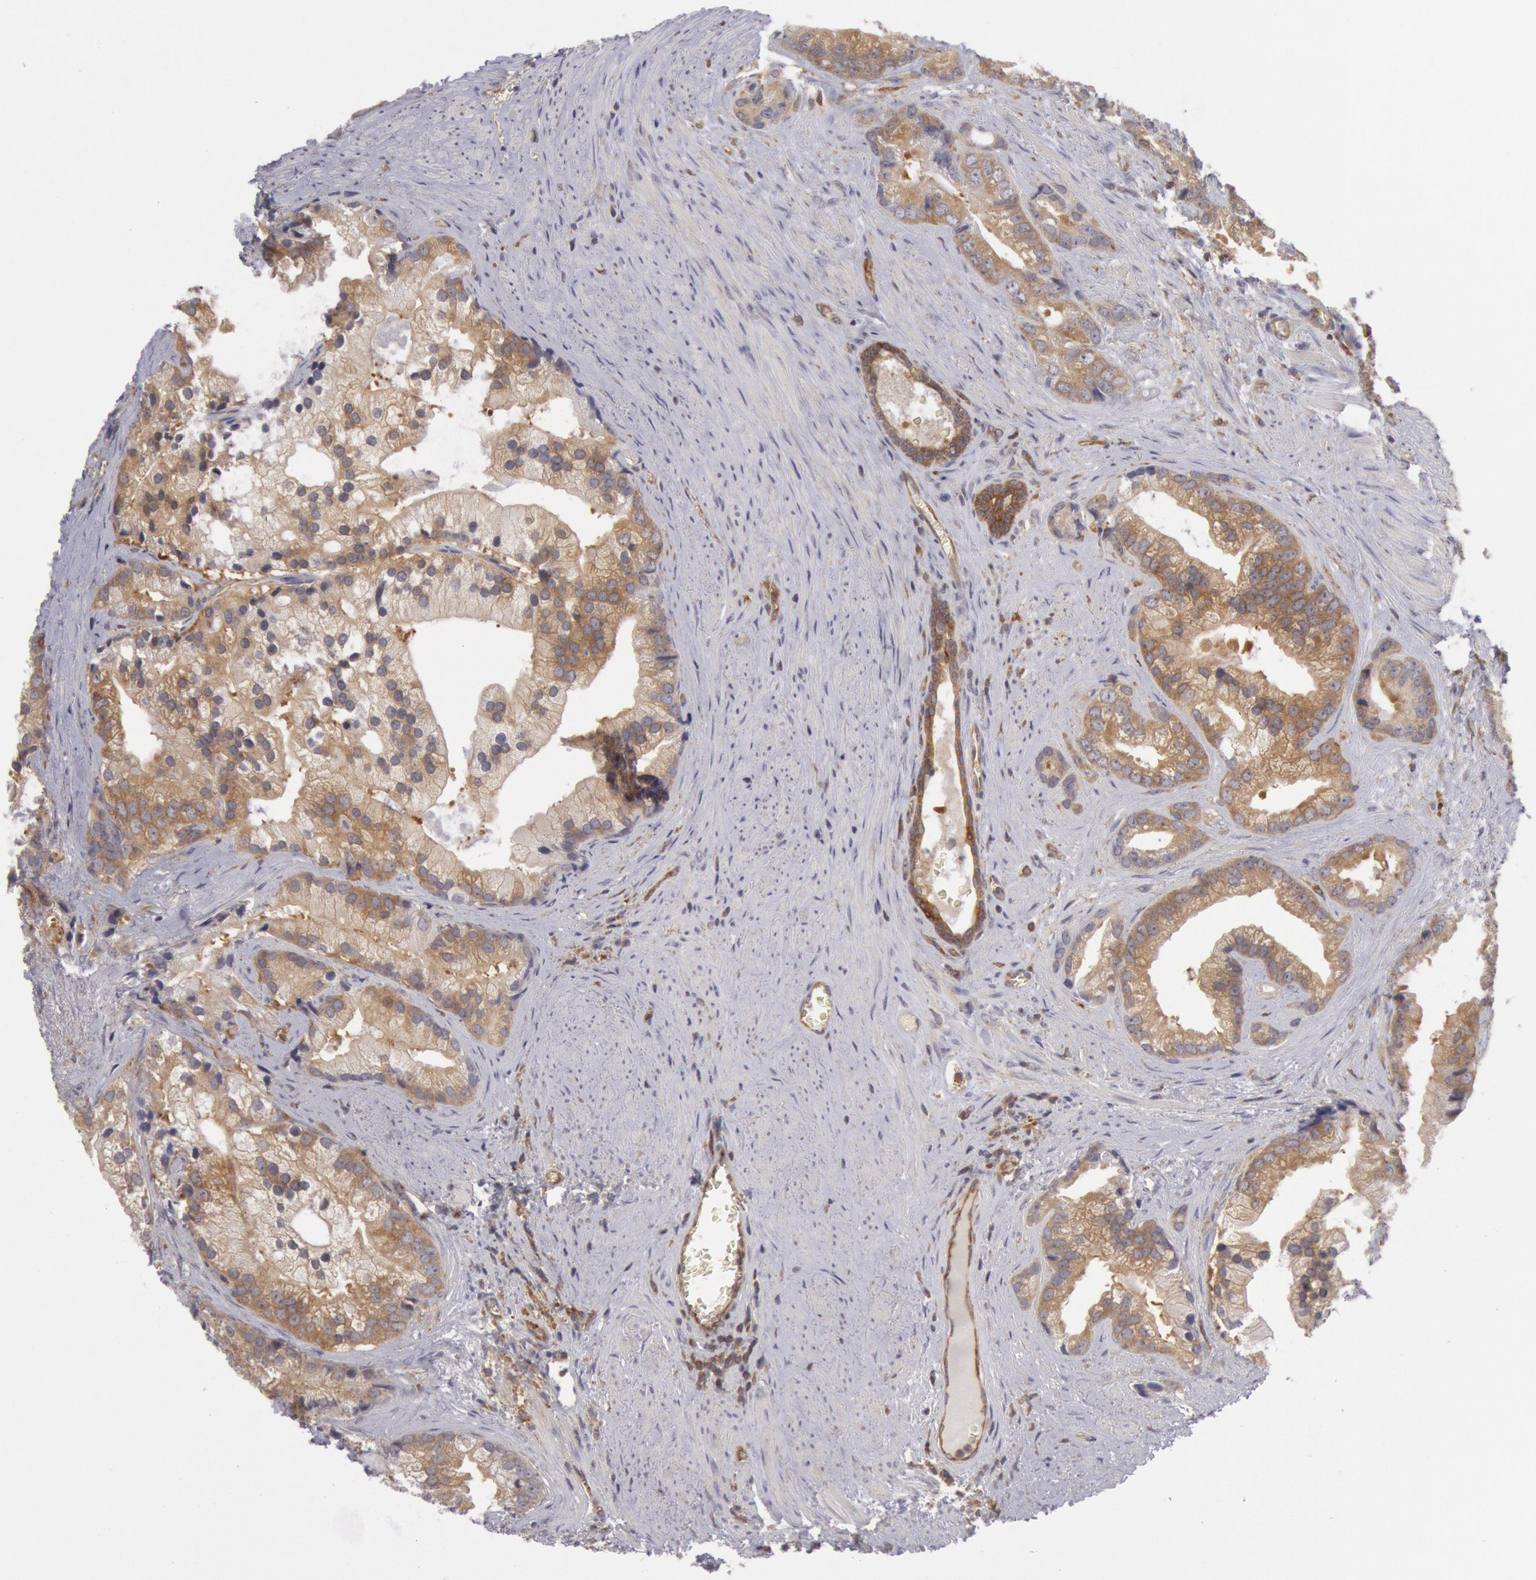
{"staining": {"intensity": "moderate", "quantity": ">75%", "location": "cytoplasmic/membranous"}, "tissue": "prostate cancer", "cell_type": "Tumor cells", "image_type": "cancer", "snomed": [{"axis": "morphology", "description": "Adenocarcinoma, Low grade"}, {"axis": "topography", "description": "Prostate"}], "caption": "A photomicrograph showing moderate cytoplasmic/membranous expression in approximately >75% of tumor cells in low-grade adenocarcinoma (prostate), as visualized by brown immunohistochemical staining.", "gene": "IKBKB", "patient": {"sex": "male", "age": 71}}